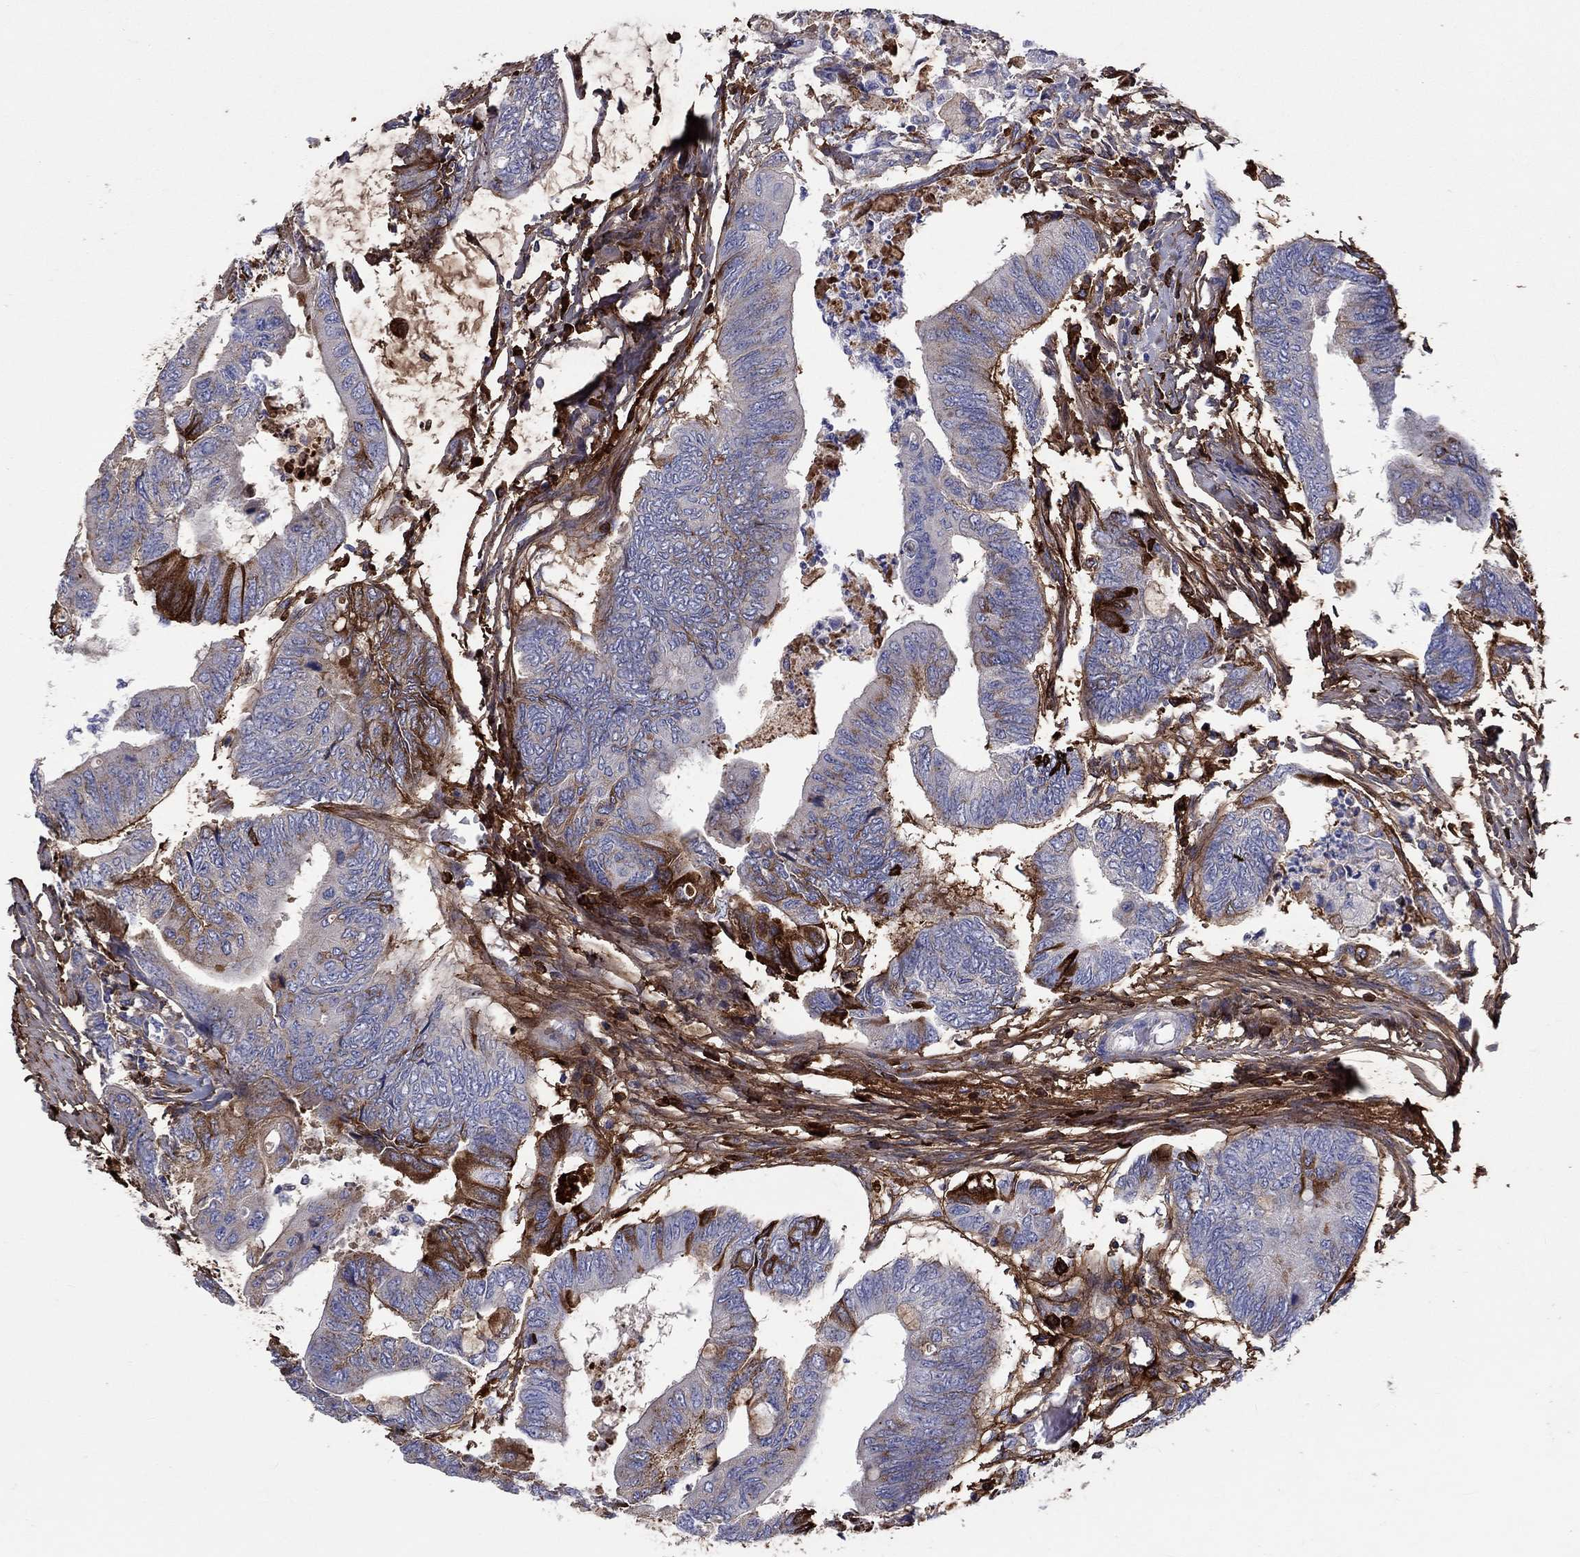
{"staining": {"intensity": "strong", "quantity": "<25%", "location": "cytoplasmic/membranous"}, "tissue": "colorectal cancer", "cell_type": "Tumor cells", "image_type": "cancer", "snomed": [{"axis": "morphology", "description": "Normal tissue, NOS"}, {"axis": "morphology", "description": "Adenocarcinoma, NOS"}, {"axis": "topography", "description": "Rectum"}, {"axis": "topography", "description": "Peripheral nerve tissue"}], "caption": "Strong cytoplasmic/membranous positivity is appreciated in about <25% of tumor cells in colorectal cancer (adenocarcinoma).", "gene": "TGFBI", "patient": {"sex": "male", "age": 92}}